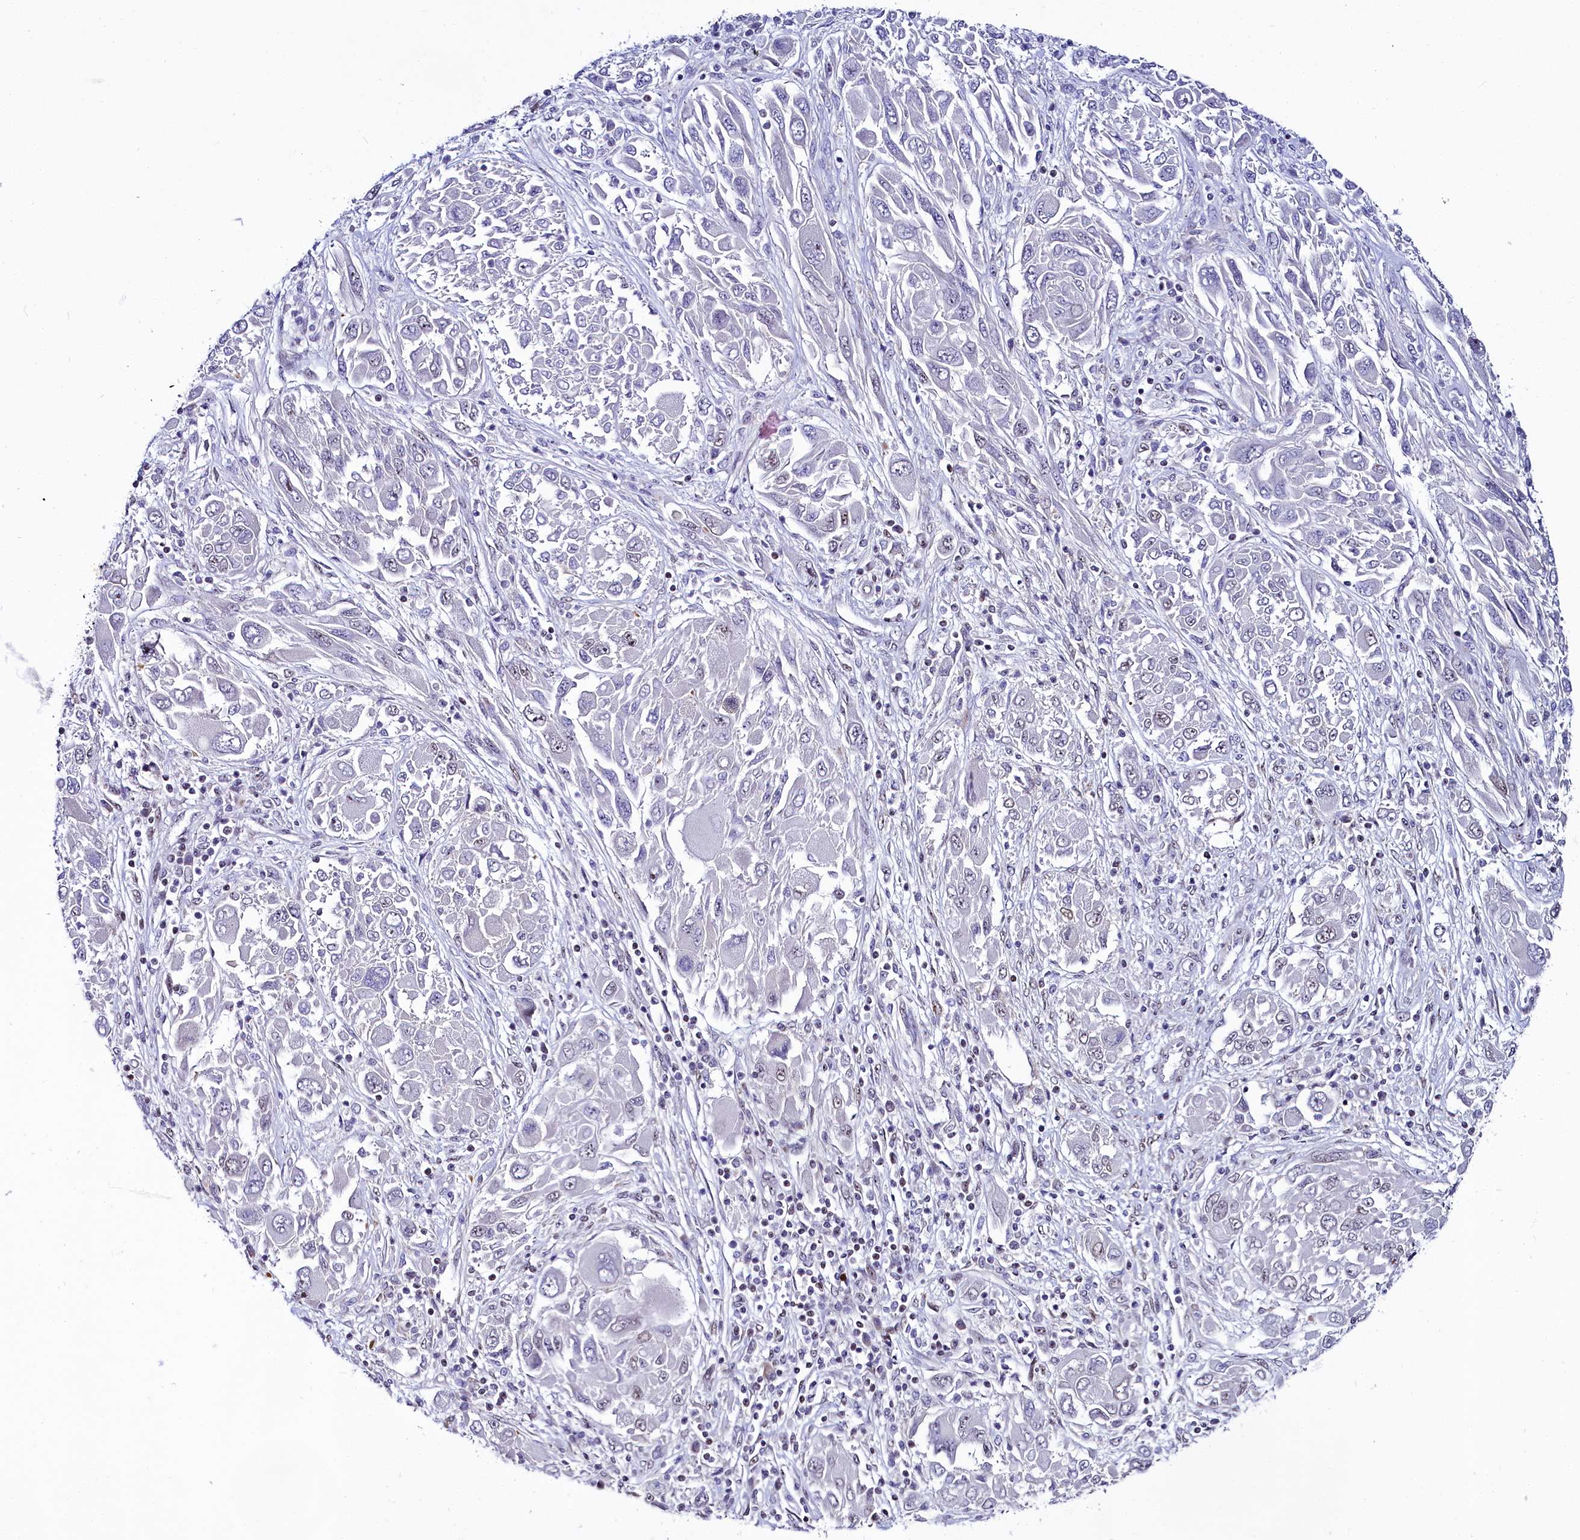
{"staining": {"intensity": "negative", "quantity": "none", "location": "none"}, "tissue": "melanoma", "cell_type": "Tumor cells", "image_type": "cancer", "snomed": [{"axis": "morphology", "description": "Malignant melanoma, NOS"}, {"axis": "topography", "description": "Skin"}], "caption": "The immunohistochemistry micrograph has no significant staining in tumor cells of melanoma tissue.", "gene": "TCOF1", "patient": {"sex": "female", "age": 91}}